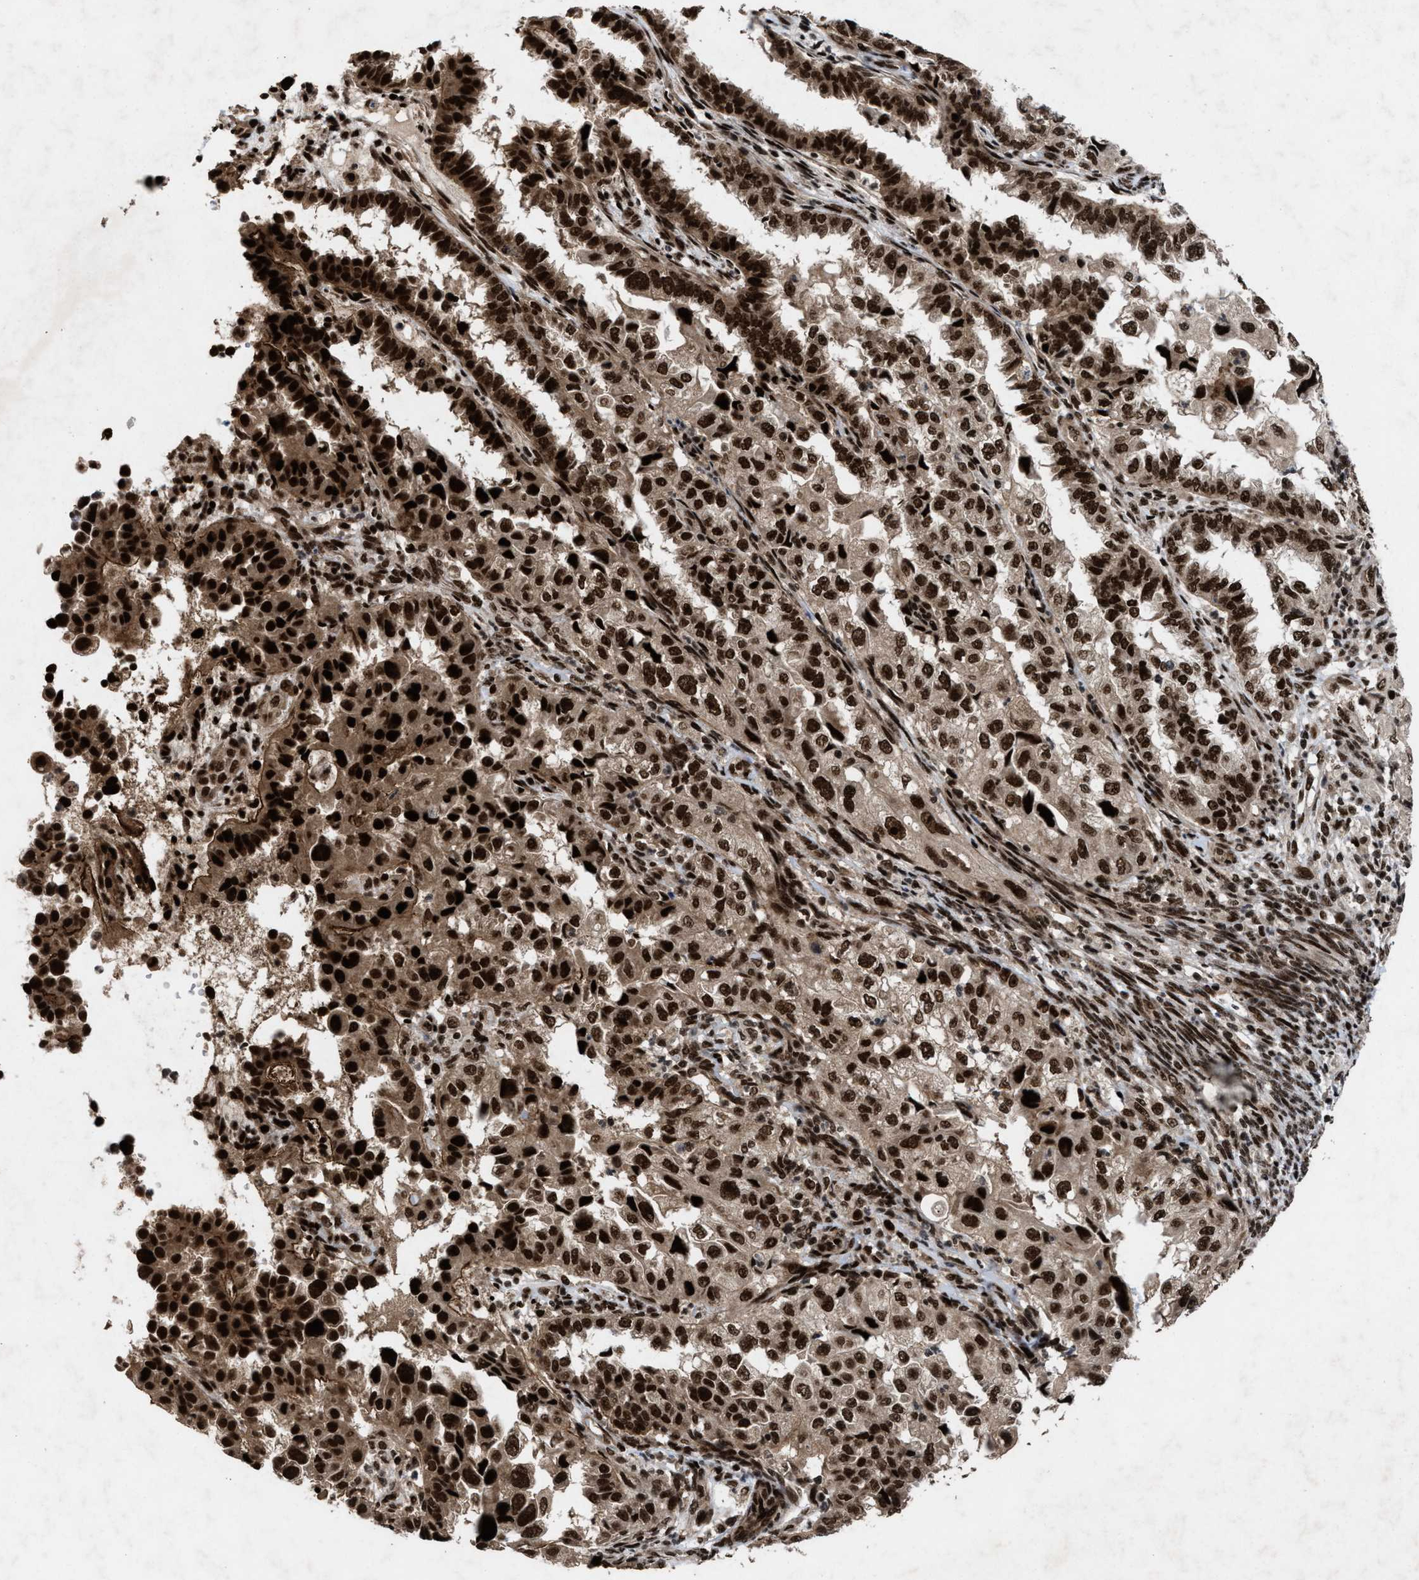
{"staining": {"intensity": "strong", "quantity": ">75%", "location": "cytoplasmic/membranous,nuclear"}, "tissue": "endometrial cancer", "cell_type": "Tumor cells", "image_type": "cancer", "snomed": [{"axis": "morphology", "description": "Adenocarcinoma, NOS"}, {"axis": "topography", "description": "Endometrium"}], "caption": "IHC image of neoplastic tissue: adenocarcinoma (endometrial) stained using immunohistochemistry (IHC) displays high levels of strong protein expression localized specifically in the cytoplasmic/membranous and nuclear of tumor cells, appearing as a cytoplasmic/membranous and nuclear brown color.", "gene": "WIZ", "patient": {"sex": "female", "age": 85}}